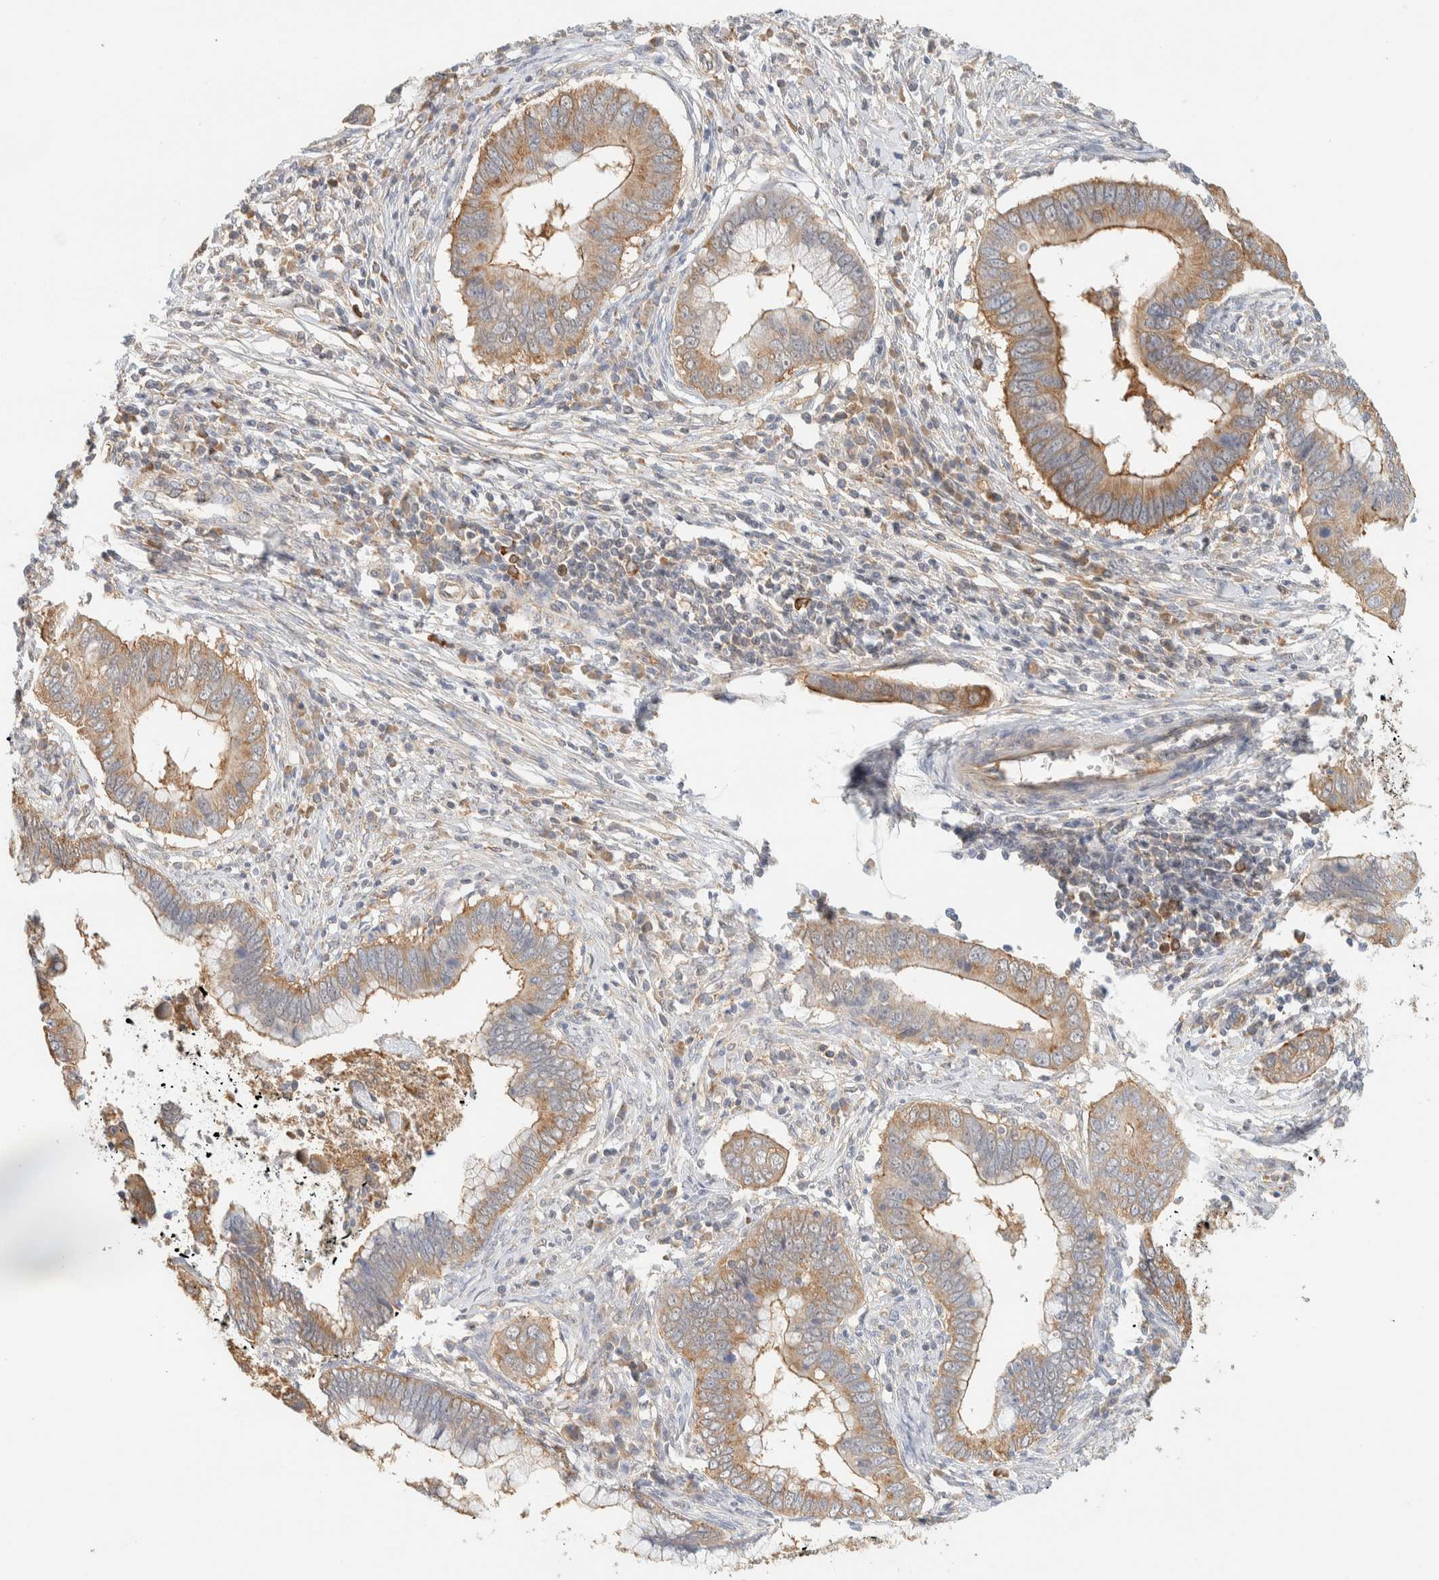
{"staining": {"intensity": "moderate", "quantity": ">75%", "location": "cytoplasmic/membranous"}, "tissue": "cervical cancer", "cell_type": "Tumor cells", "image_type": "cancer", "snomed": [{"axis": "morphology", "description": "Adenocarcinoma, NOS"}, {"axis": "topography", "description": "Cervix"}], "caption": "IHC photomicrograph of adenocarcinoma (cervical) stained for a protein (brown), which demonstrates medium levels of moderate cytoplasmic/membranous expression in about >75% of tumor cells.", "gene": "TBC1D8B", "patient": {"sex": "female", "age": 44}}